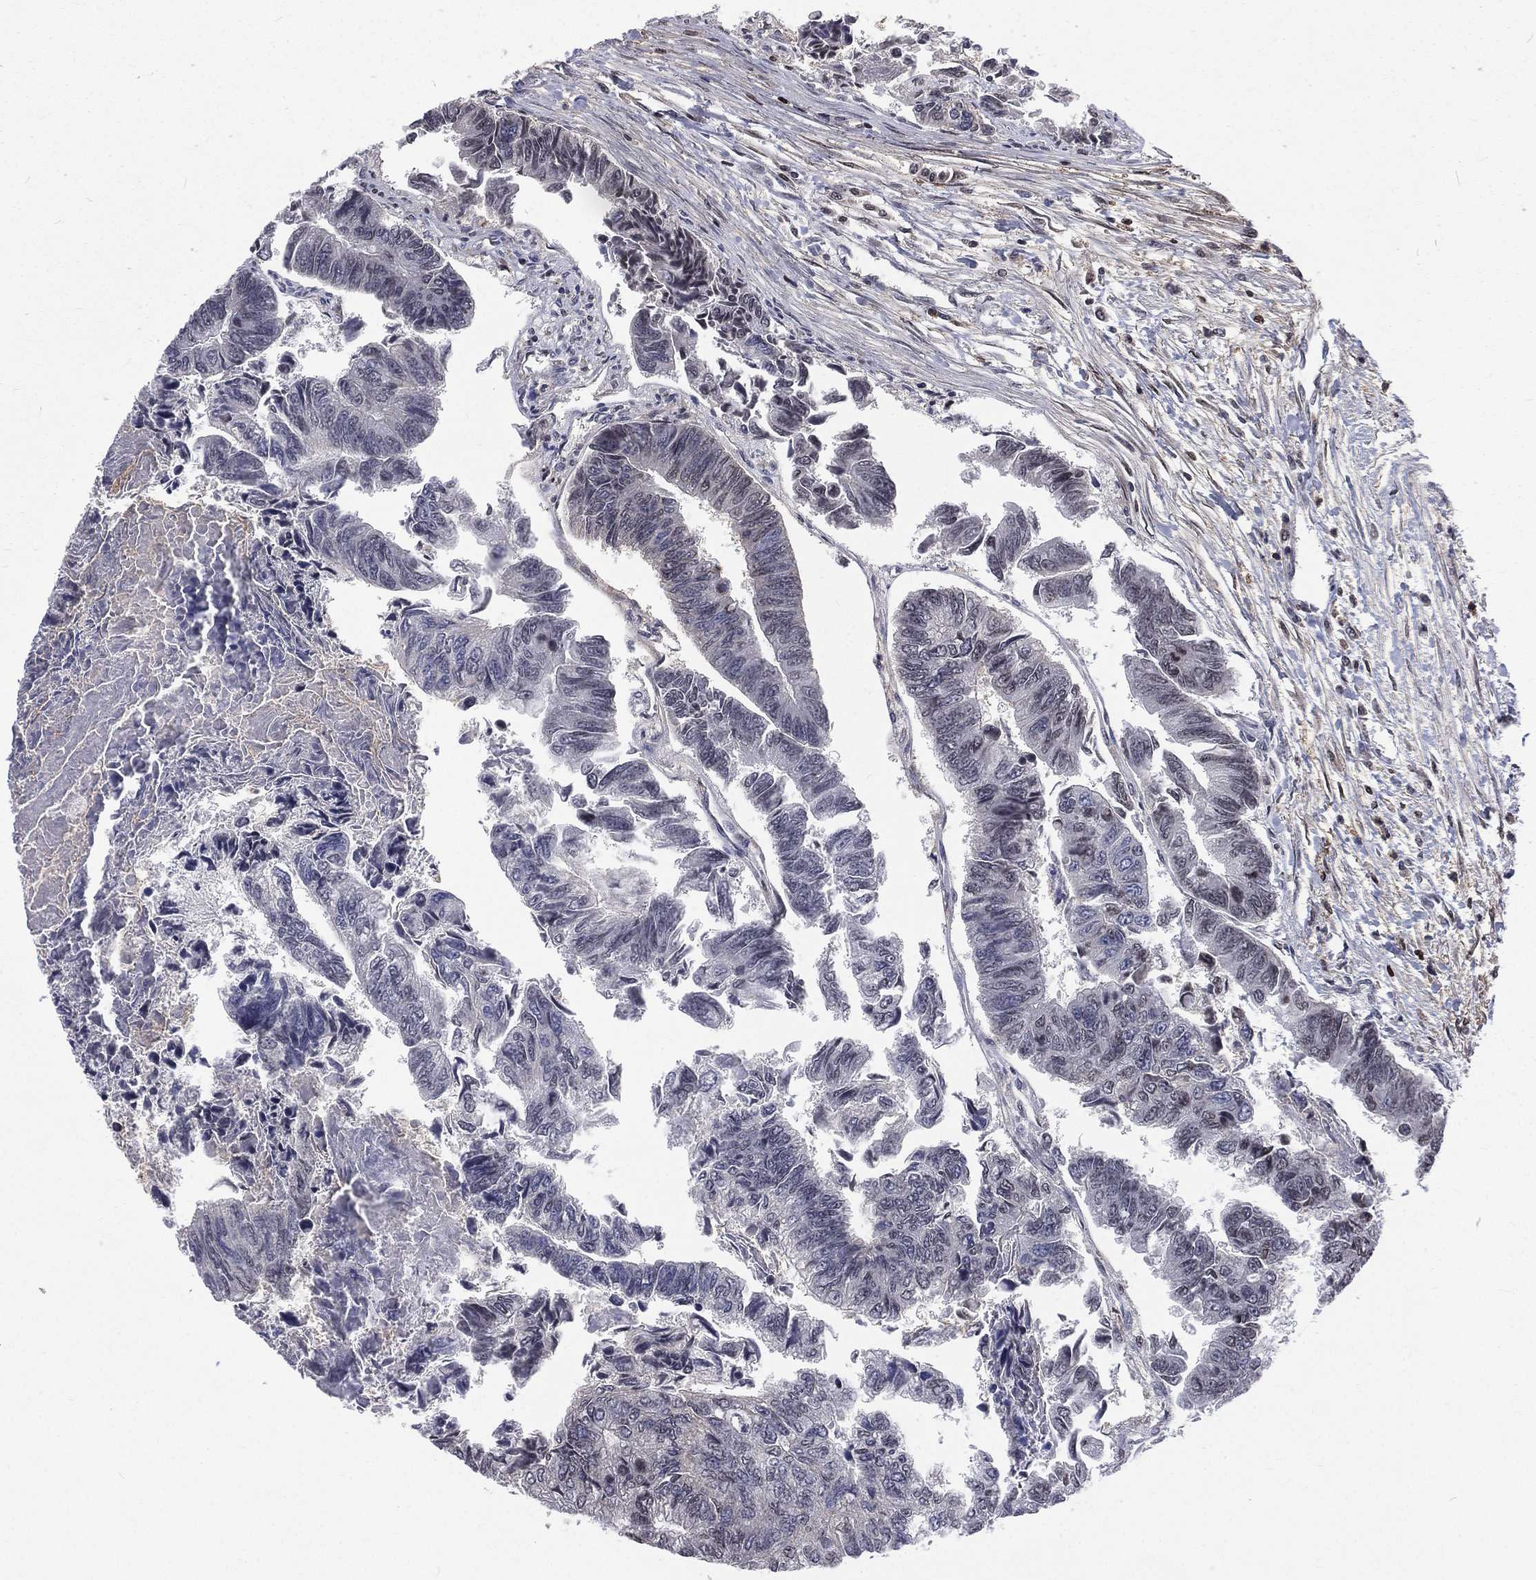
{"staining": {"intensity": "negative", "quantity": "none", "location": "none"}, "tissue": "colorectal cancer", "cell_type": "Tumor cells", "image_type": "cancer", "snomed": [{"axis": "morphology", "description": "Adenocarcinoma, NOS"}, {"axis": "topography", "description": "Colon"}], "caption": "Immunohistochemistry (IHC) of colorectal adenocarcinoma exhibits no expression in tumor cells. (DAB (3,3'-diaminobenzidine) immunohistochemistry (IHC) visualized using brightfield microscopy, high magnification).", "gene": "BASP1", "patient": {"sex": "female", "age": 65}}